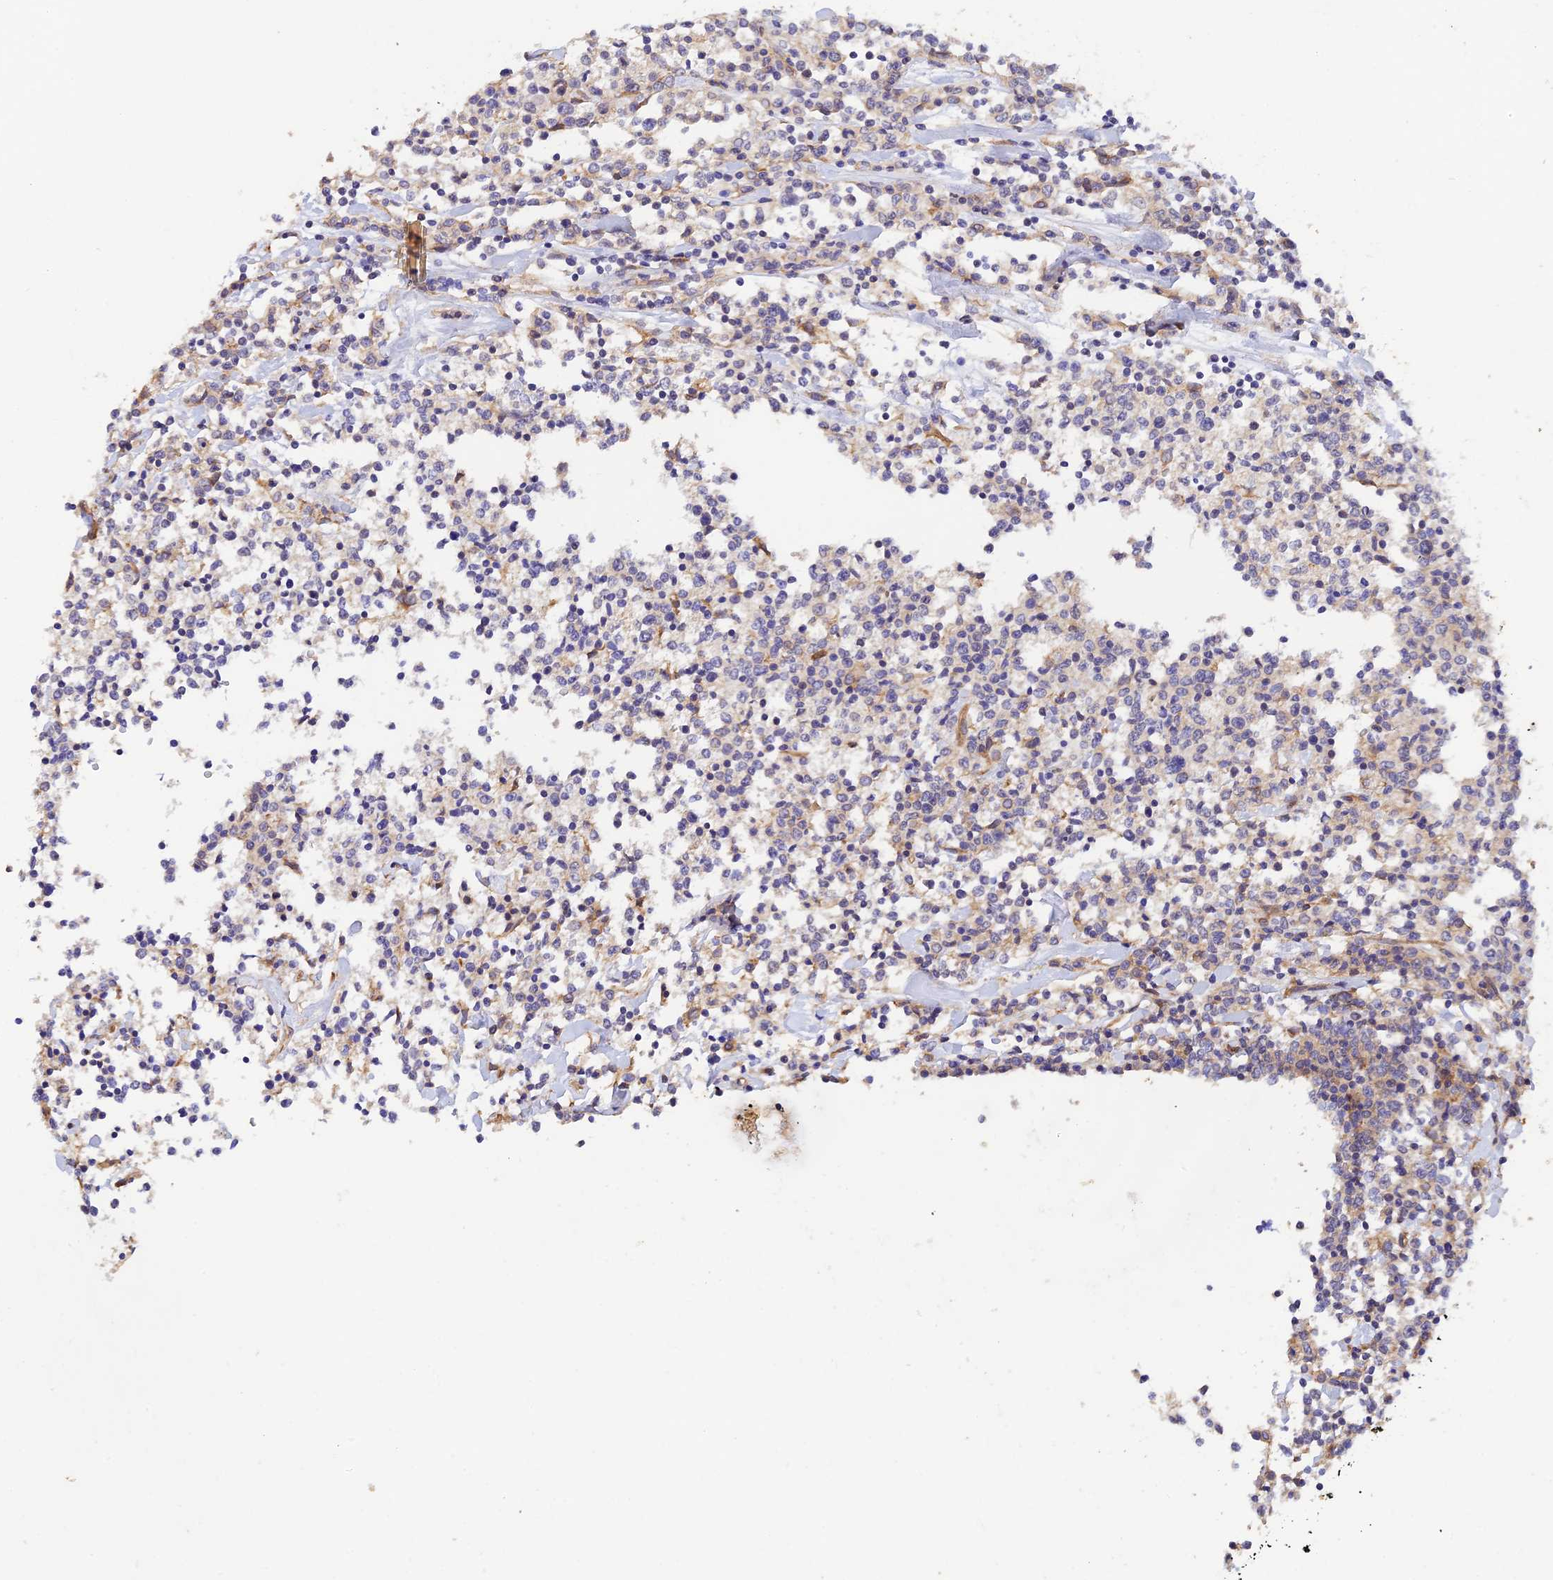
{"staining": {"intensity": "negative", "quantity": "none", "location": "none"}, "tissue": "lymphoma", "cell_type": "Tumor cells", "image_type": "cancer", "snomed": [{"axis": "morphology", "description": "Malignant lymphoma, non-Hodgkin's type, Low grade"}, {"axis": "topography", "description": "Small intestine"}], "caption": "Image shows no significant protein expression in tumor cells of lymphoma. The staining was performed using DAB to visualize the protein expression in brown, while the nuclei were stained in blue with hematoxylin (Magnification: 20x).", "gene": "MYO9A", "patient": {"sex": "female", "age": 59}}